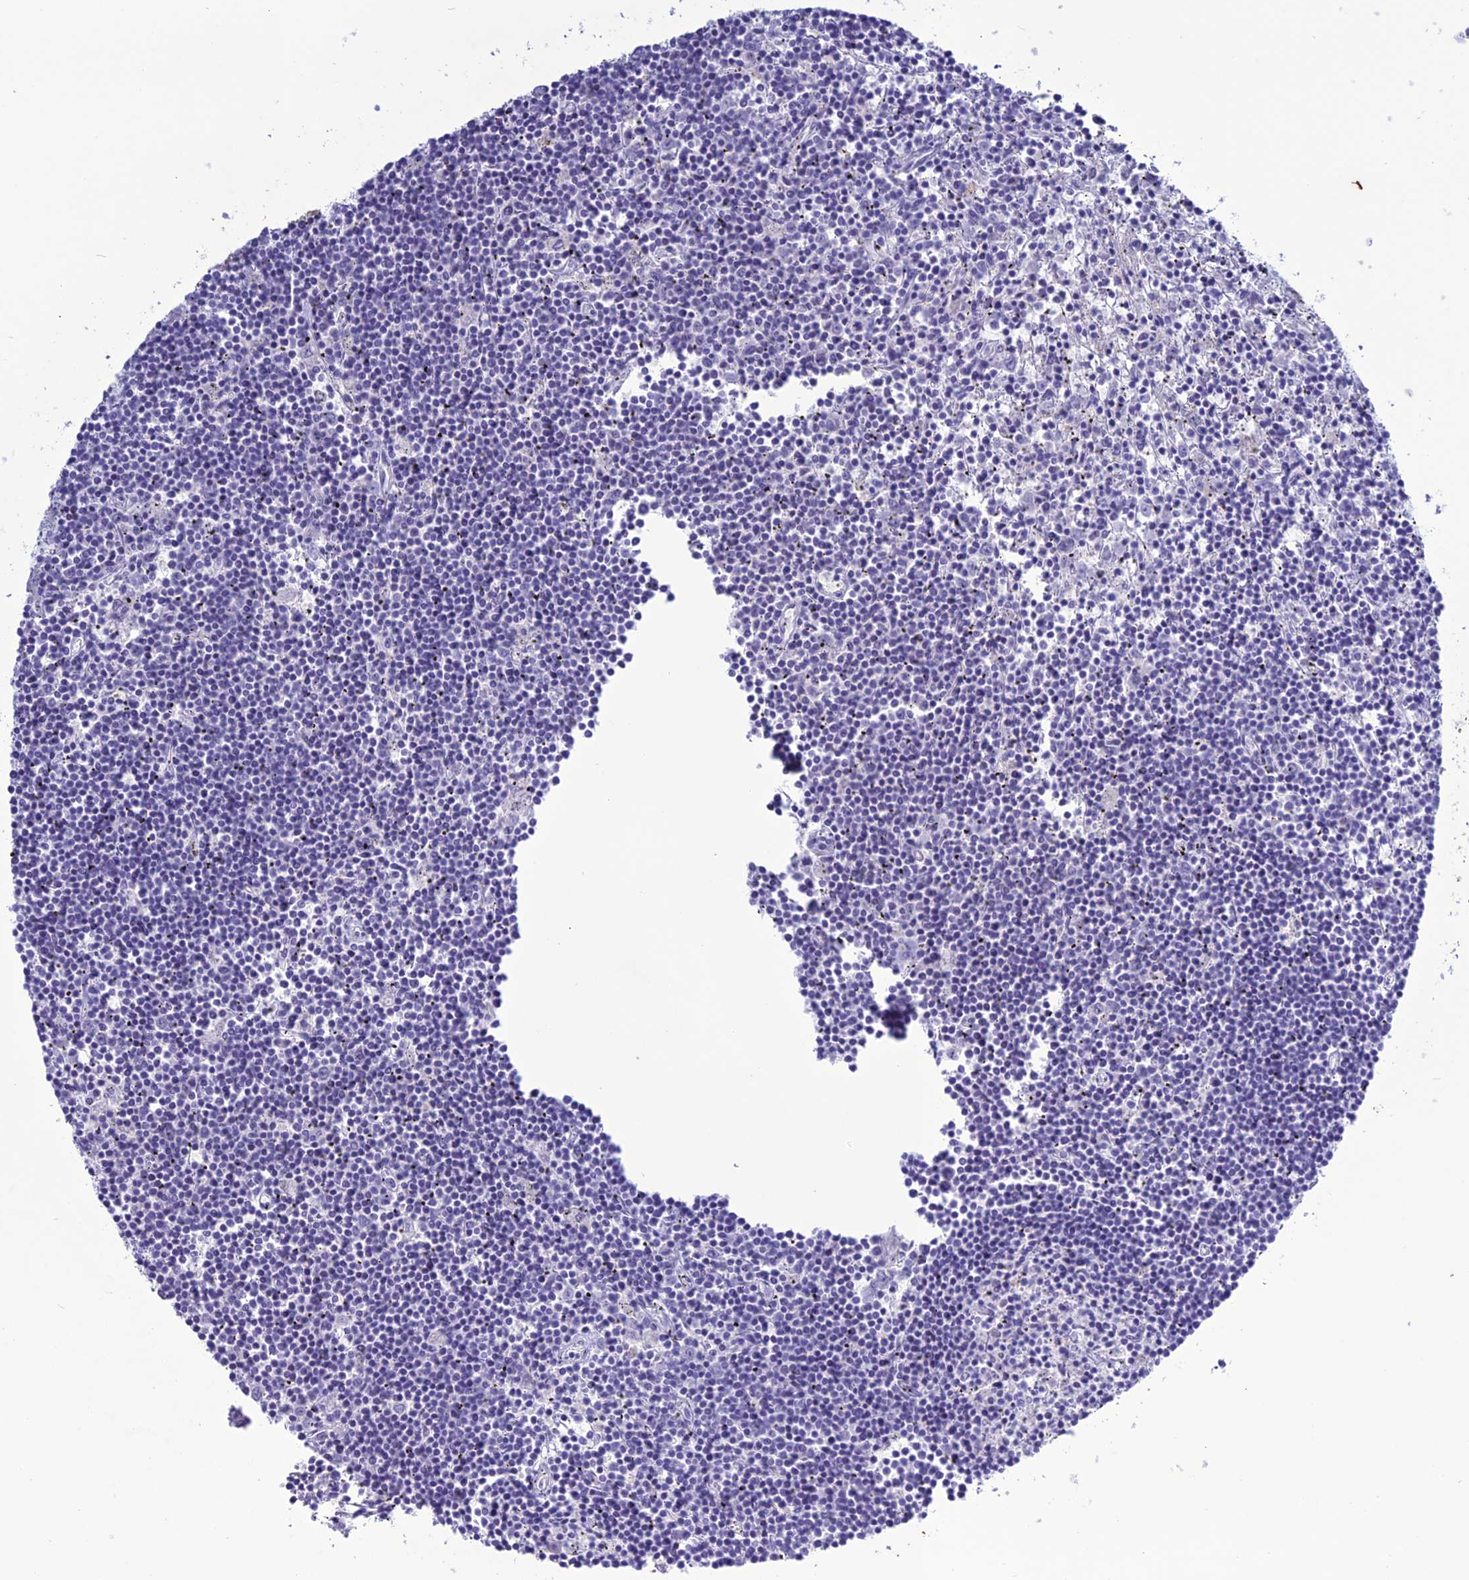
{"staining": {"intensity": "negative", "quantity": "none", "location": "none"}, "tissue": "lymphoma", "cell_type": "Tumor cells", "image_type": "cancer", "snomed": [{"axis": "morphology", "description": "Malignant lymphoma, non-Hodgkin's type, Low grade"}, {"axis": "topography", "description": "Spleen"}], "caption": "High magnification brightfield microscopy of malignant lymphoma, non-Hodgkin's type (low-grade) stained with DAB (brown) and counterstained with hematoxylin (blue): tumor cells show no significant staining. (IHC, brightfield microscopy, high magnification).", "gene": "CLEC2L", "patient": {"sex": "male", "age": 76}}